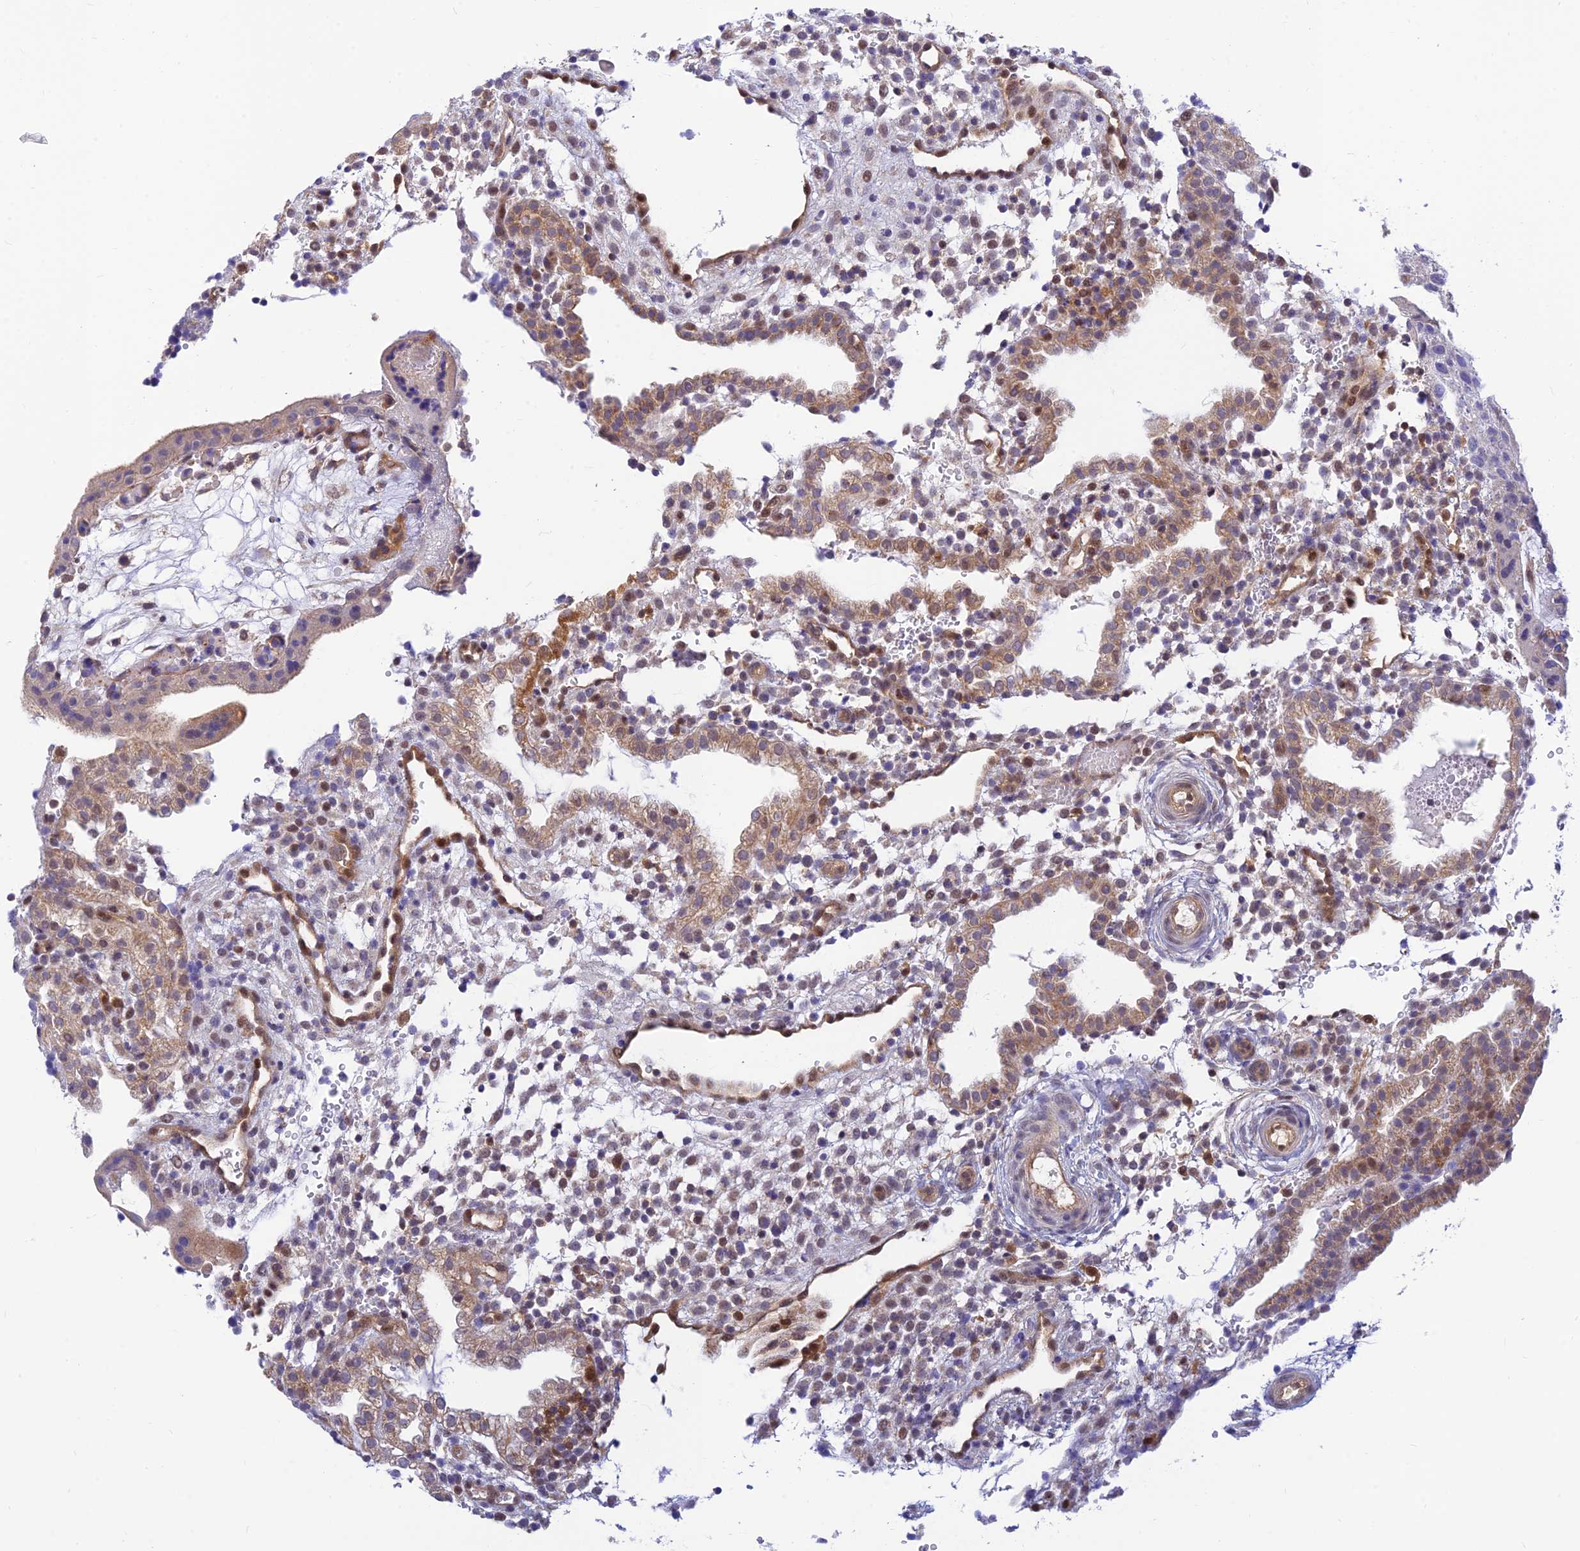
{"staining": {"intensity": "weak", "quantity": "<25%", "location": "cytoplasmic/membranous"}, "tissue": "placenta", "cell_type": "Decidual cells", "image_type": "normal", "snomed": [{"axis": "morphology", "description": "Normal tissue, NOS"}, {"axis": "topography", "description": "Placenta"}], "caption": "DAB (3,3'-diaminobenzidine) immunohistochemical staining of unremarkable placenta shows no significant positivity in decidual cells. Brightfield microscopy of immunohistochemistry stained with DAB (brown) and hematoxylin (blue), captured at high magnification.", "gene": "LYSMD2", "patient": {"sex": "female", "age": 18}}